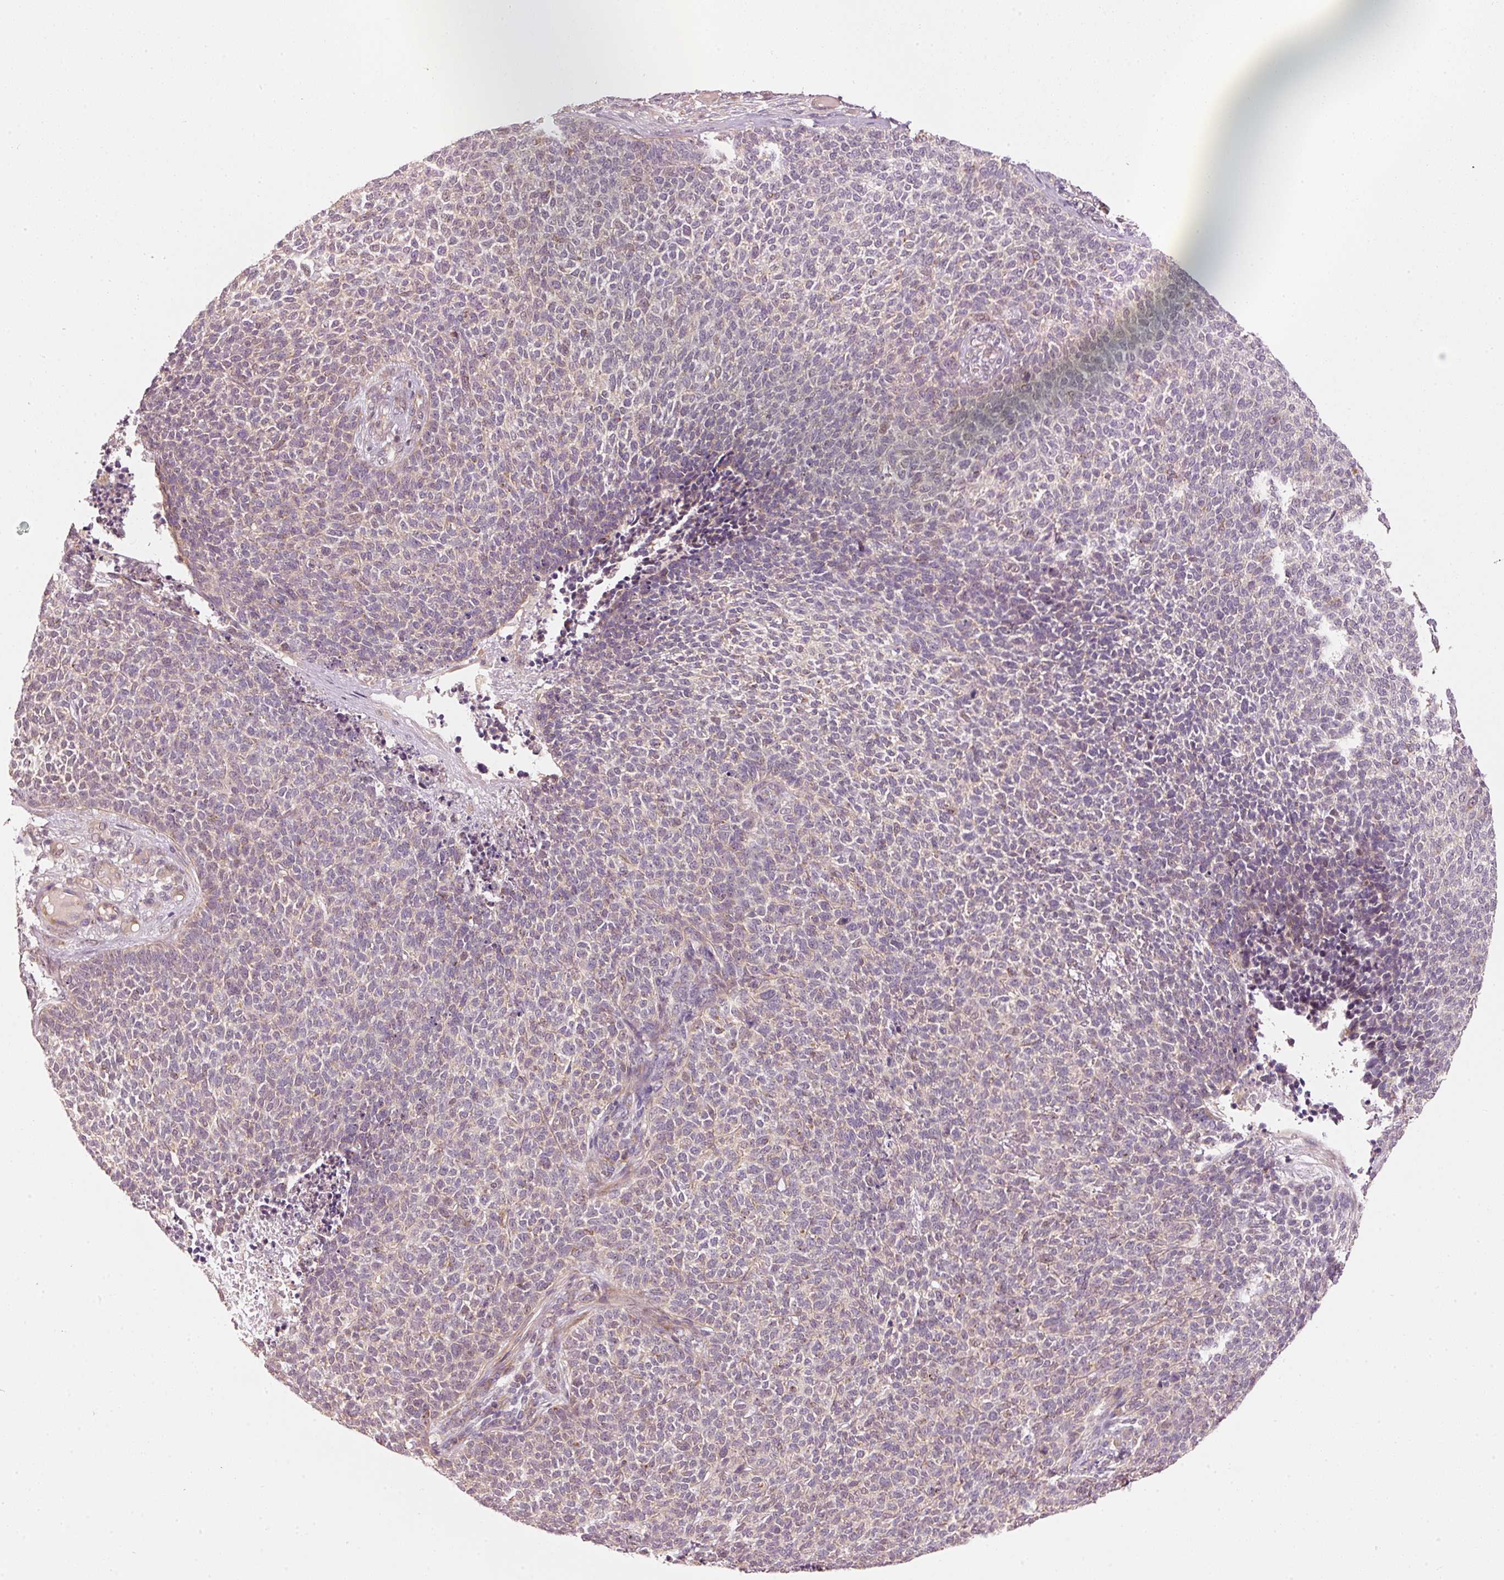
{"staining": {"intensity": "negative", "quantity": "none", "location": "none"}, "tissue": "skin cancer", "cell_type": "Tumor cells", "image_type": "cancer", "snomed": [{"axis": "morphology", "description": "Basal cell carcinoma"}, {"axis": "topography", "description": "Skin"}], "caption": "A photomicrograph of skin cancer stained for a protein reveals no brown staining in tumor cells.", "gene": "ARHGAP22", "patient": {"sex": "female", "age": 84}}